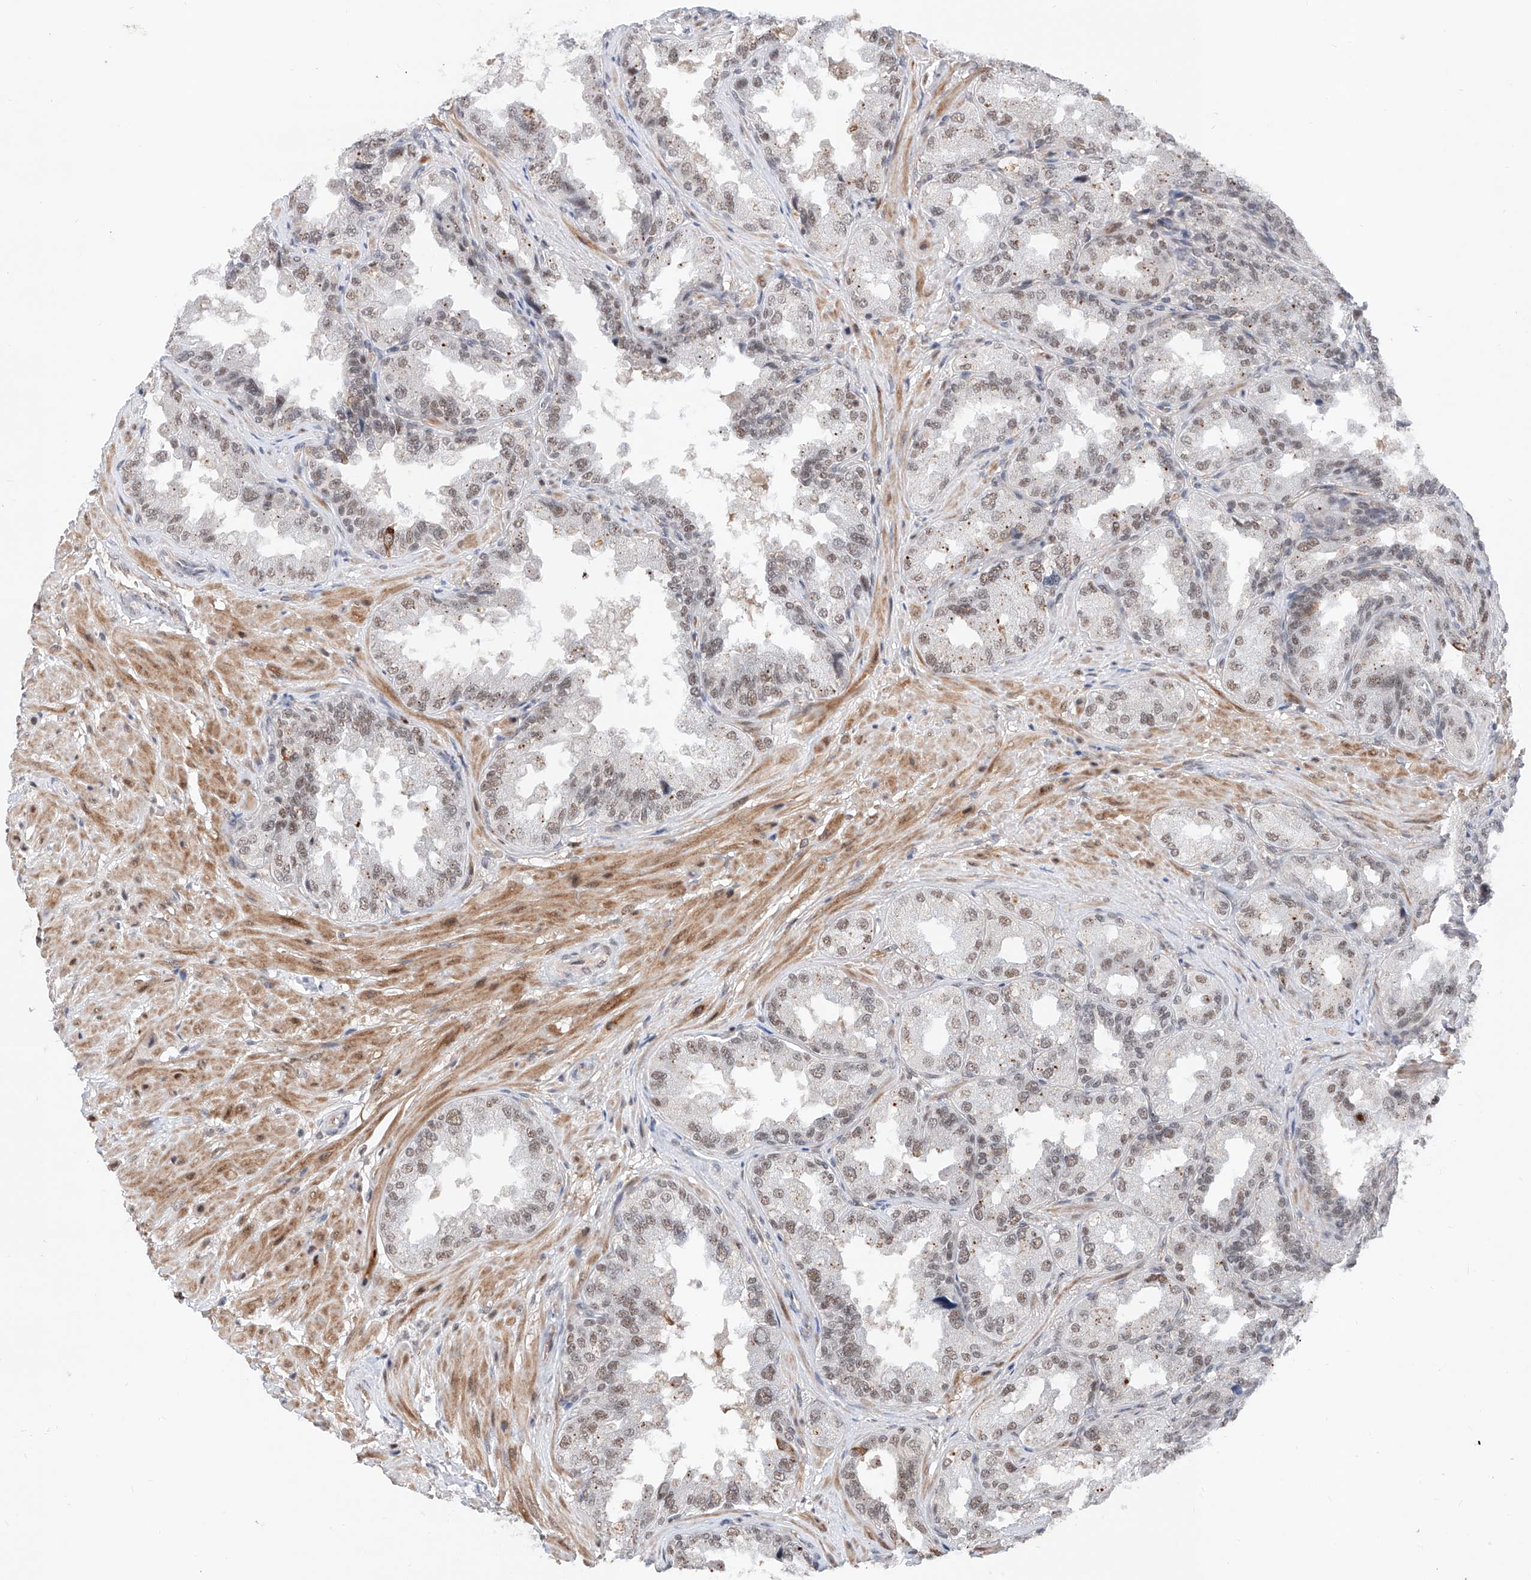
{"staining": {"intensity": "weak", "quantity": "25%-75%", "location": "nuclear"}, "tissue": "seminal vesicle", "cell_type": "Glandular cells", "image_type": "normal", "snomed": [{"axis": "morphology", "description": "Normal tissue, NOS"}, {"axis": "topography", "description": "Seminal veicle"}, {"axis": "topography", "description": "Peripheral nerve tissue"}], "caption": "Protein staining of unremarkable seminal vesicle shows weak nuclear expression in approximately 25%-75% of glandular cells. (DAB IHC with brightfield microscopy, high magnification).", "gene": "SNRNP200", "patient": {"sex": "male", "age": 63}}